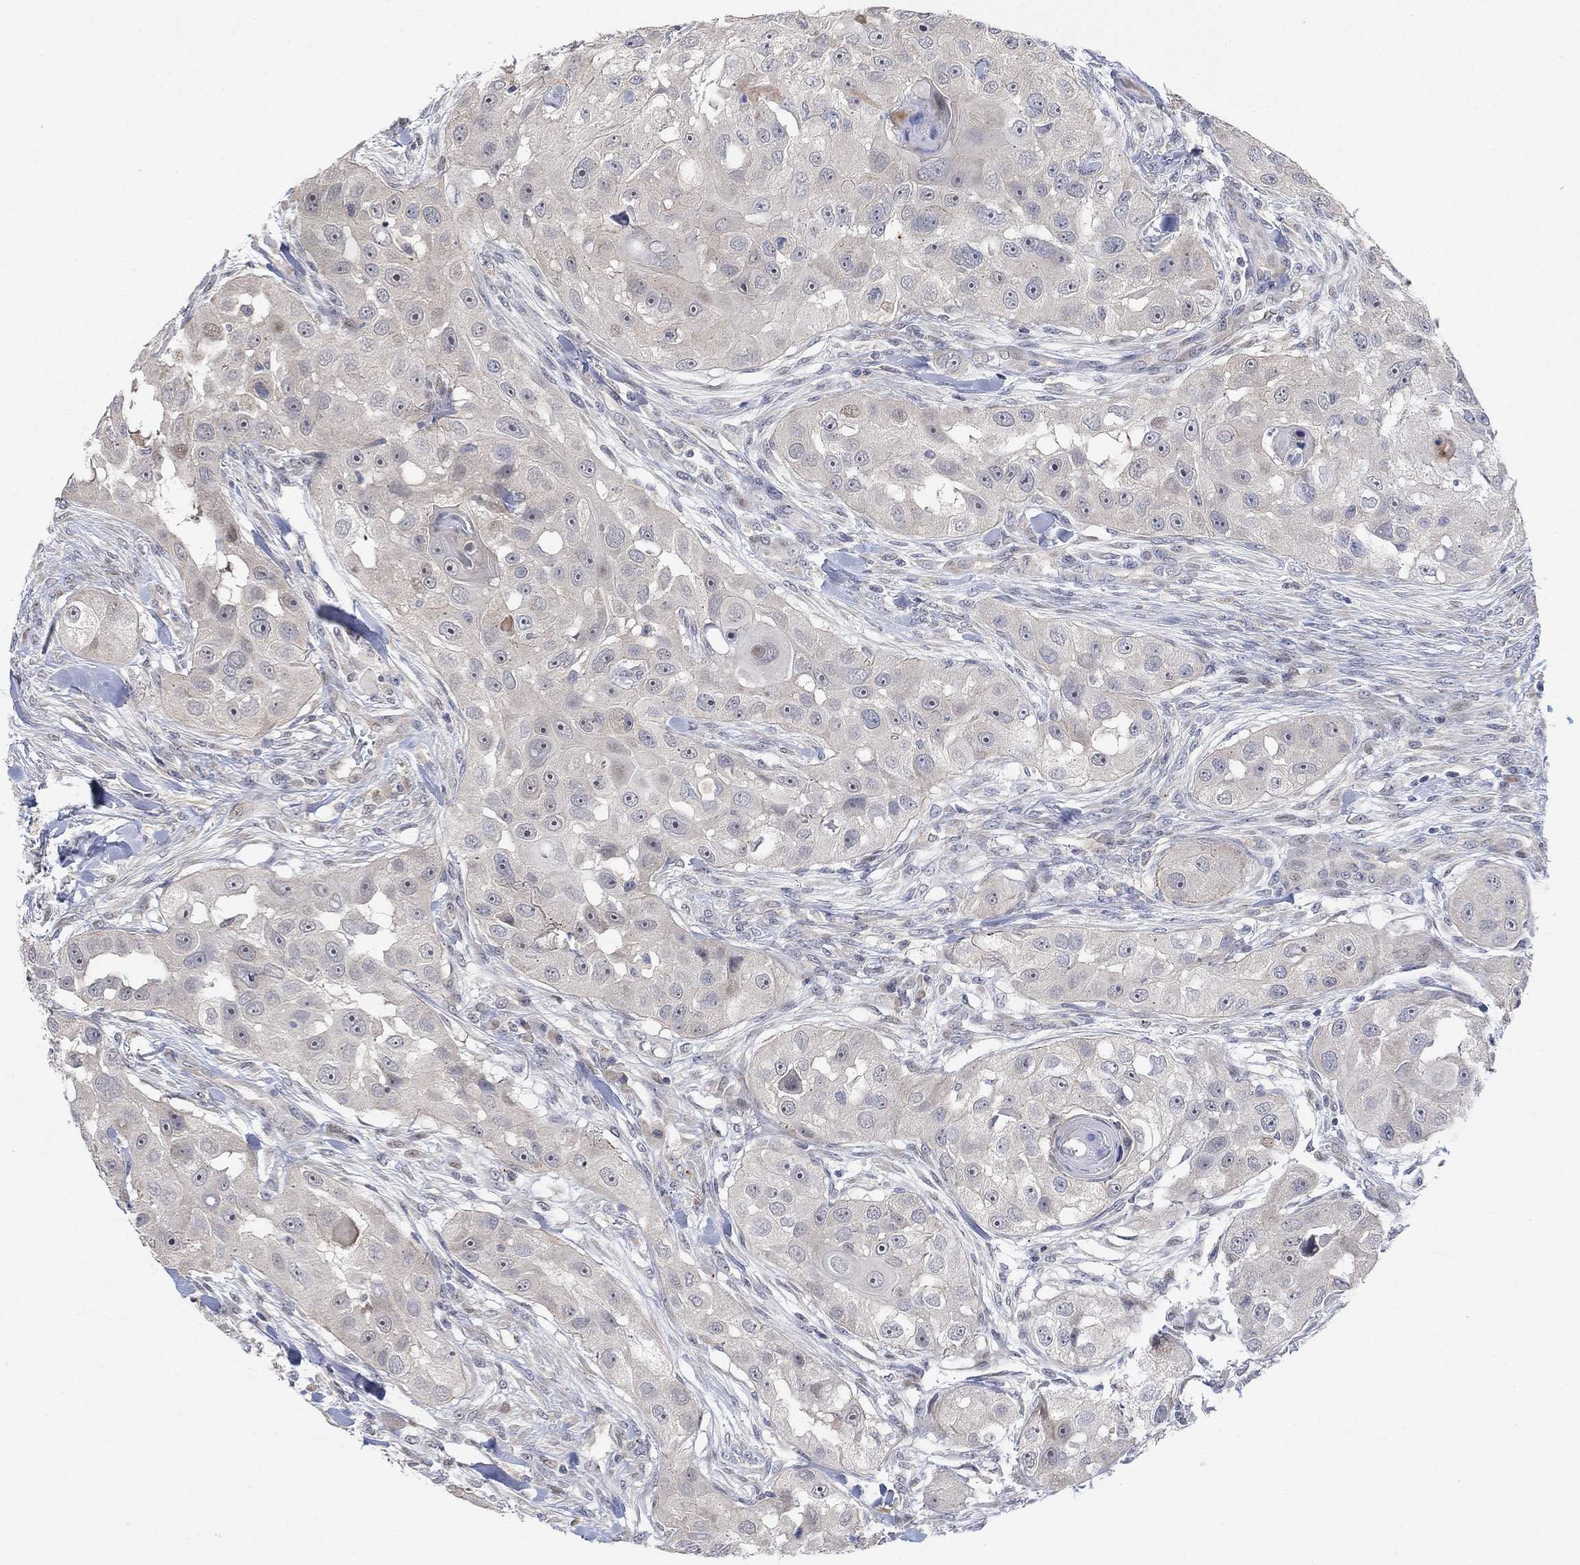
{"staining": {"intensity": "negative", "quantity": "none", "location": "none"}, "tissue": "head and neck cancer", "cell_type": "Tumor cells", "image_type": "cancer", "snomed": [{"axis": "morphology", "description": "Squamous cell carcinoma, NOS"}, {"axis": "topography", "description": "Head-Neck"}], "caption": "Photomicrograph shows no protein expression in tumor cells of squamous cell carcinoma (head and neck) tissue.", "gene": "CNTF", "patient": {"sex": "male", "age": 51}}